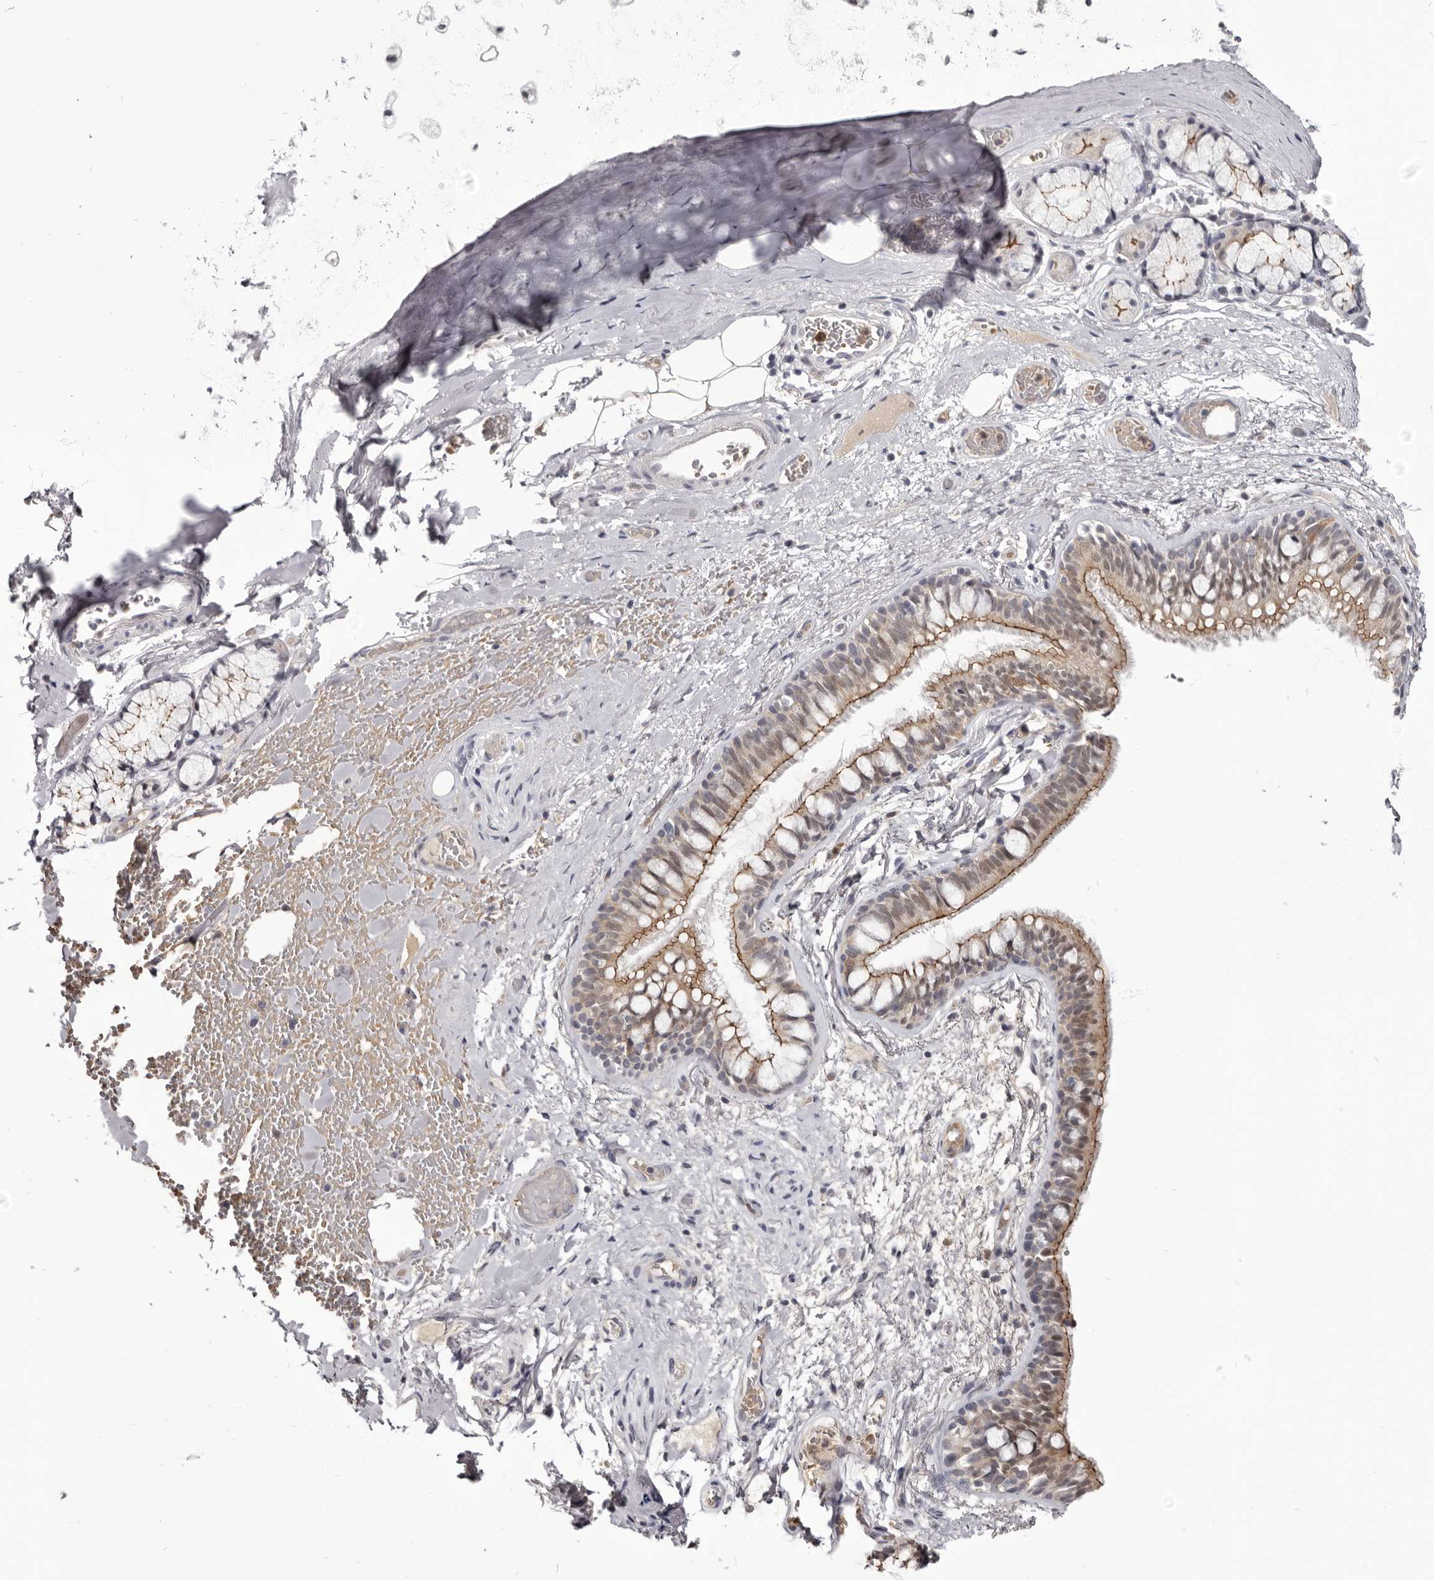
{"staining": {"intensity": "weak", "quantity": "25%-75%", "location": "cytoplasmic/membranous"}, "tissue": "adipose tissue", "cell_type": "Adipocytes", "image_type": "normal", "snomed": [{"axis": "morphology", "description": "Normal tissue, NOS"}, {"axis": "topography", "description": "Cartilage tissue"}, {"axis": "topography", "description": "Bronchus"}], "caption": "Immunohistochemistry (IHC) staining of normal adipose tissue, which displays low levels of weak cytoplasmic/membranous staining in approximately 25%-75% of adipocytes indicating weak cytoplasmic/membranous protein positivity. The staining was performed using DAB (brown) for protein detection and nuclei were counterstained in hematoxylin (blue).", "gene": "CGN", "patient": {"sex": "female", "age": 73}}